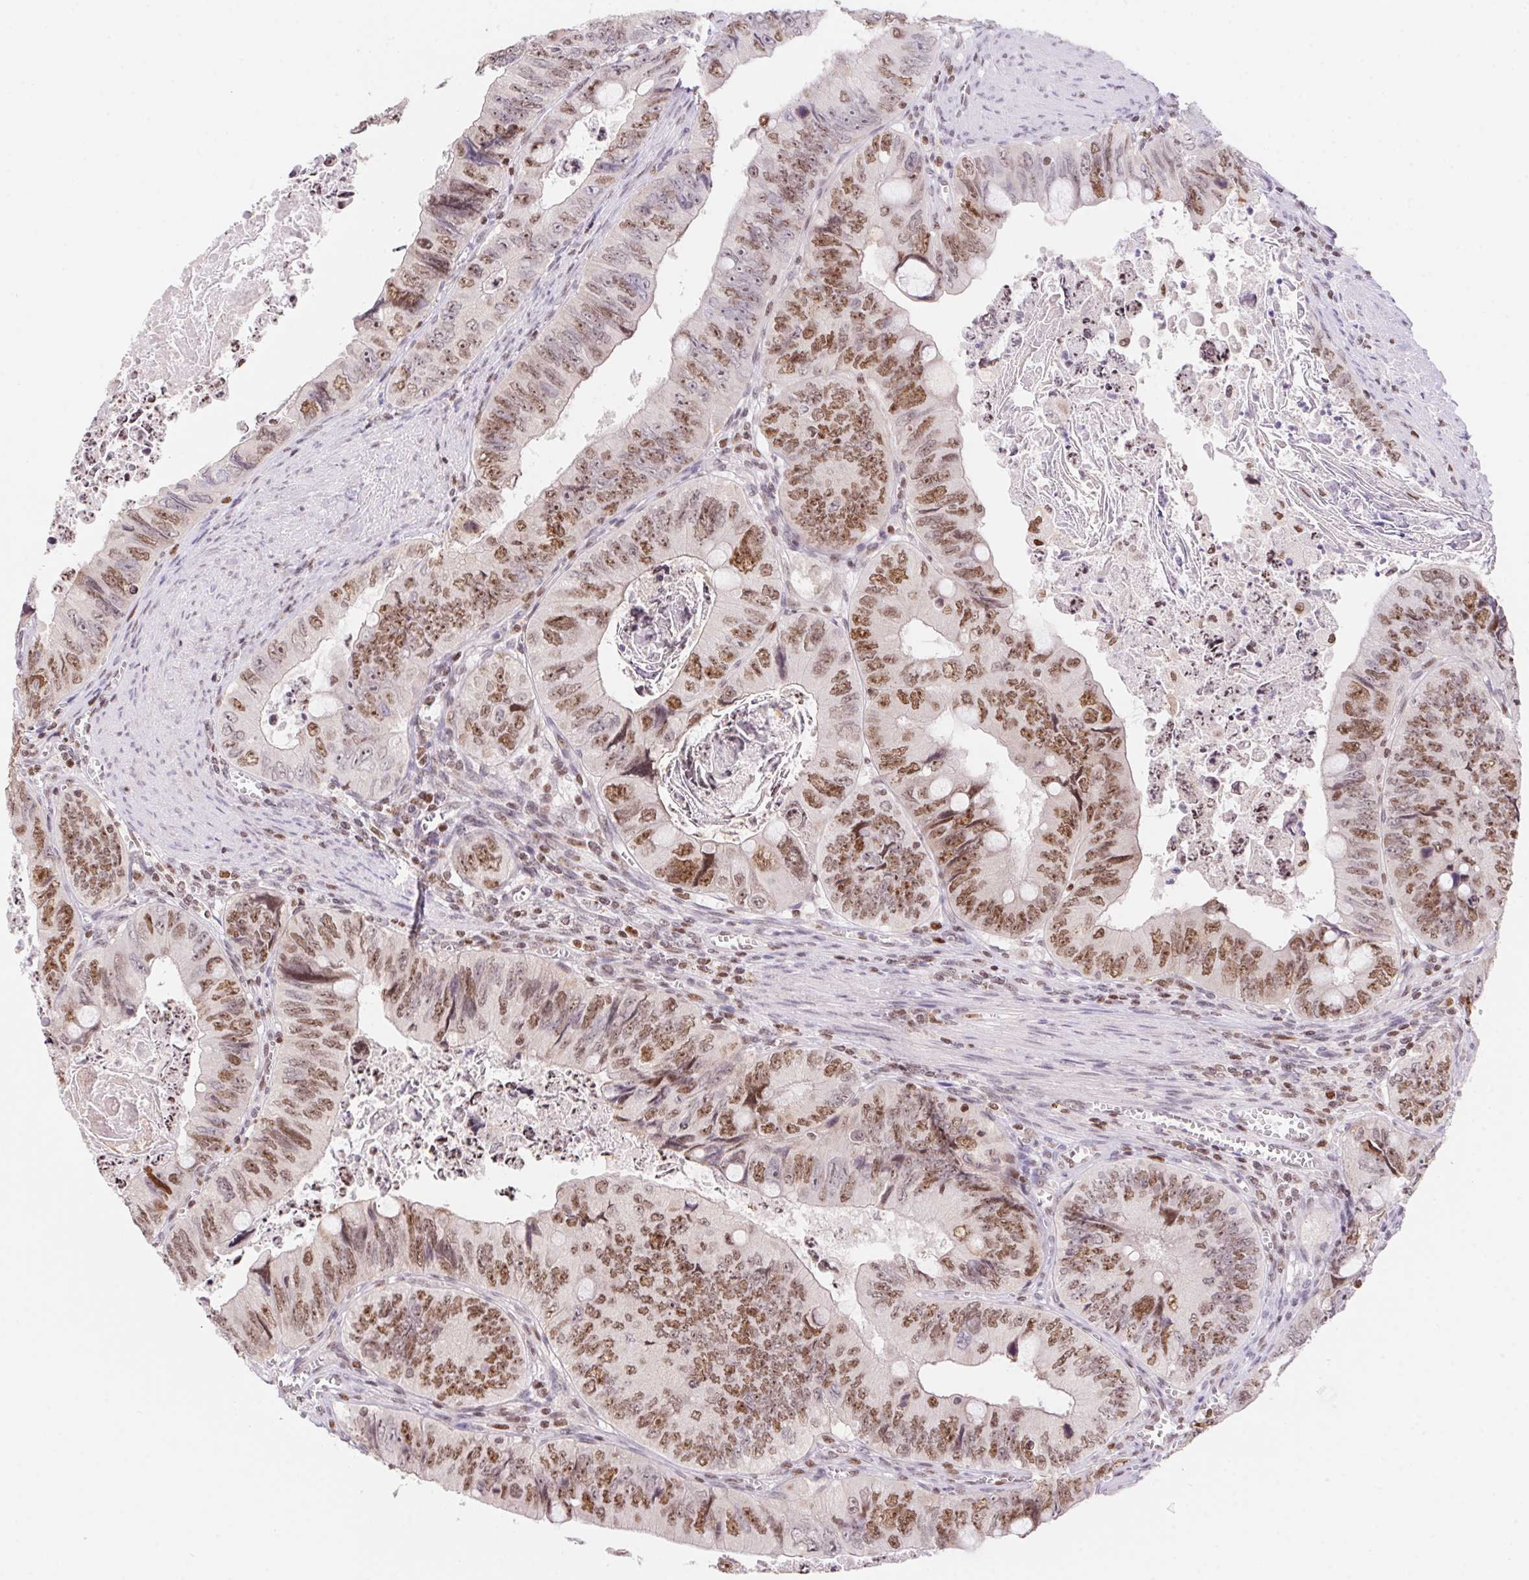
{"staining": {"intensity": "moderate", "quantity": ">75%", "location": "nuclear"}, "tissue": "colorectal cancer", "cell_type": "Tumor cells", "image_type": "cancer", "snomed": [{"axis": "morphology", "description": "Adenocarcinoma, NOS"}, {"axis": "topography", "description": "Colon"}], "caption": "A histopathology image of colorectal cancer stained for a protein displays moderate nuclear brown staining in tumor cells. (brown staining indicates protein expression, while blue staining denotes nuclei).", "gene": "POLD3", "patient": {"sex": "female", "age": 84}}